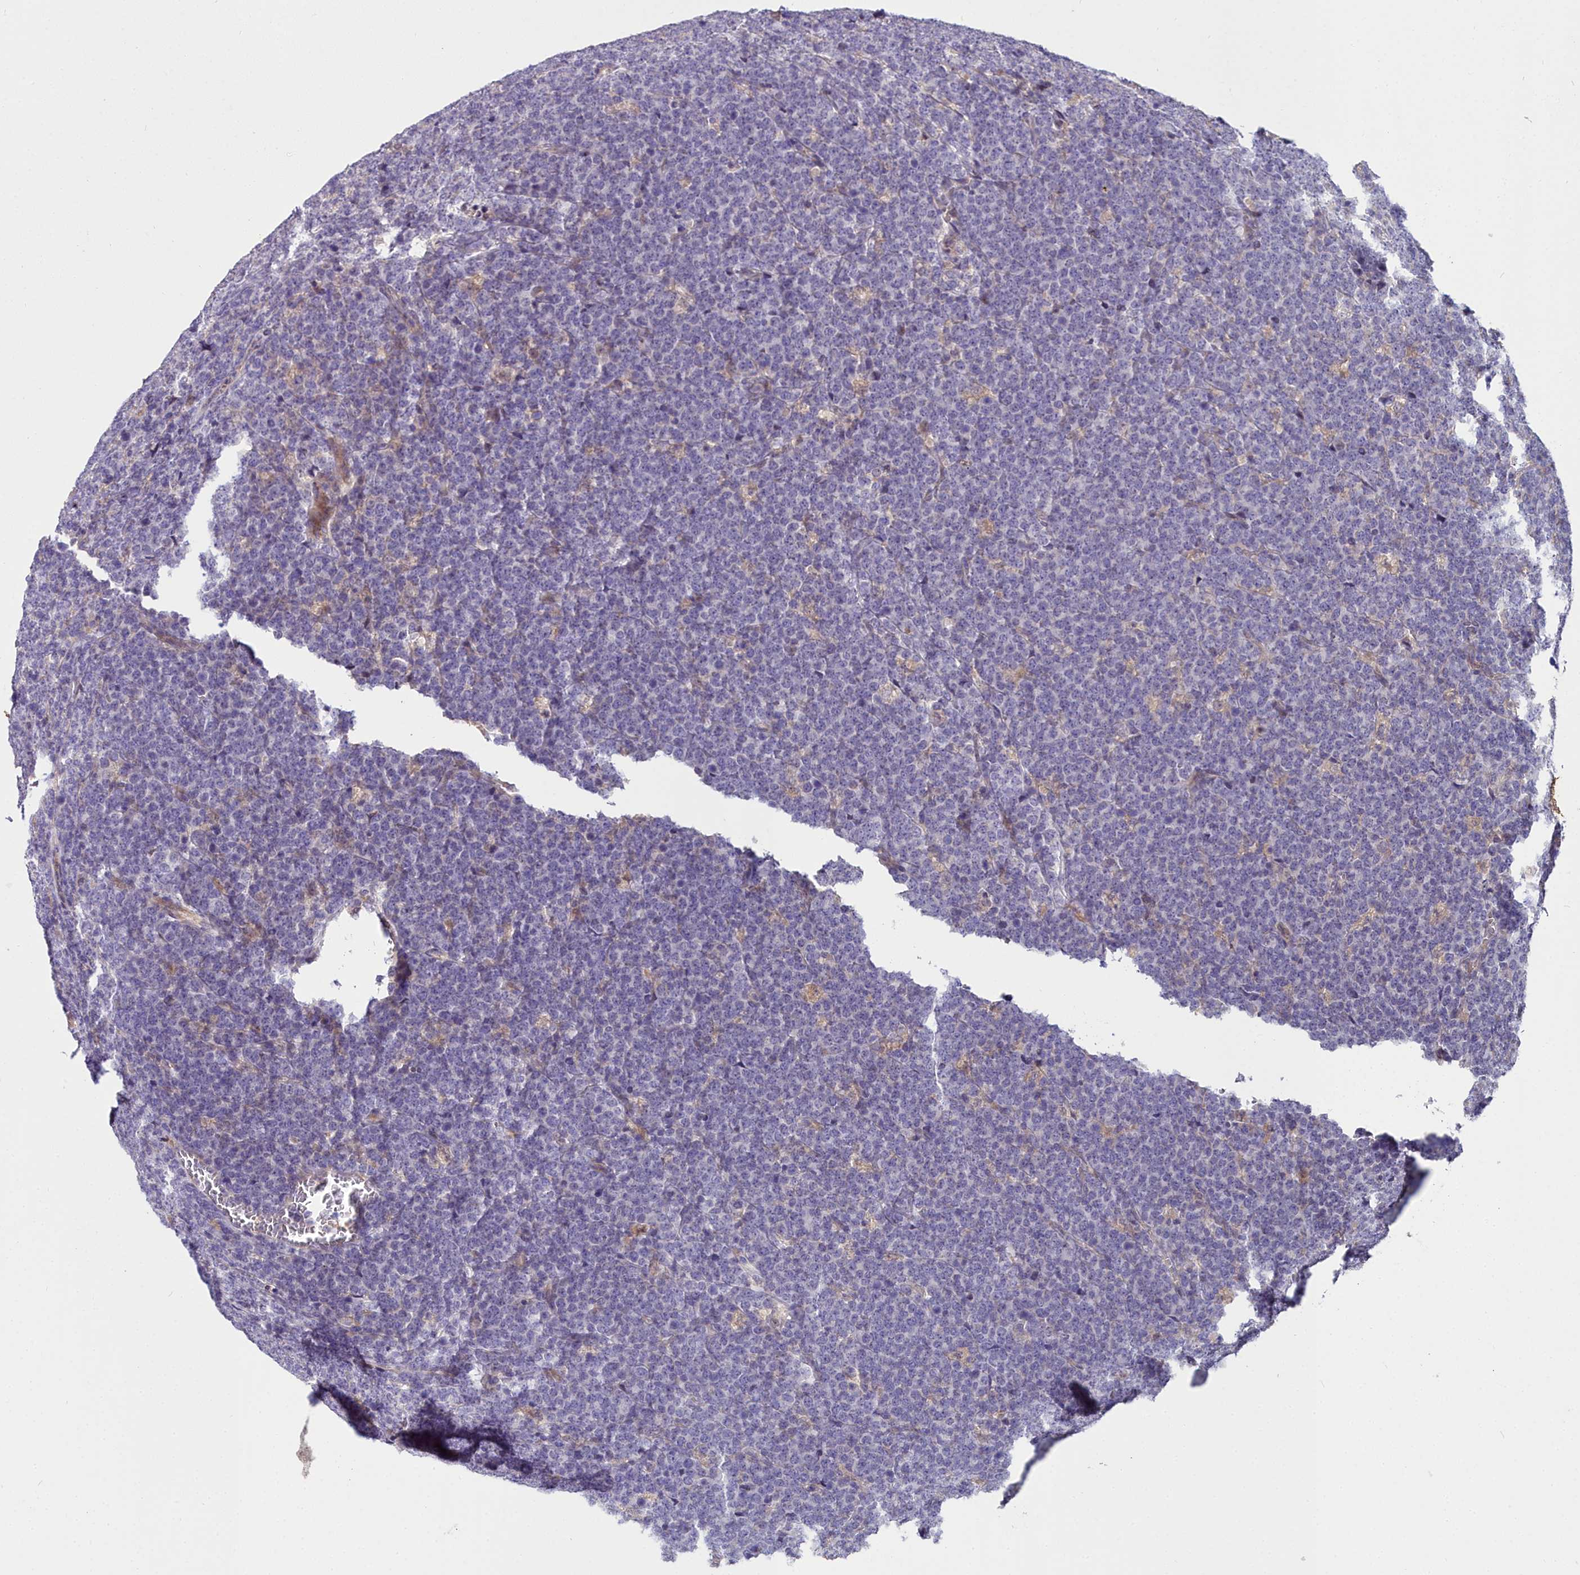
{"staining": {"intensity": "negative", "quantity": "none", "location": "none"}, "tissue": "lymphoma", "cell_type": "Tumor cells", "image_type": "cancer", "snomed": [{"axis": "morphology", "description": "Malignant lymphoma, non-Hodgkin's type, High grade"}, {"axis": "topography", "description": "Small intestine"}], "caption": "Human lymphoma stained for a protein using immunohistochemistry (IHC) exhibits no staining in tumor cells.", "gene": "NT5M", "patient": {"sex": "male", "age": 8}}